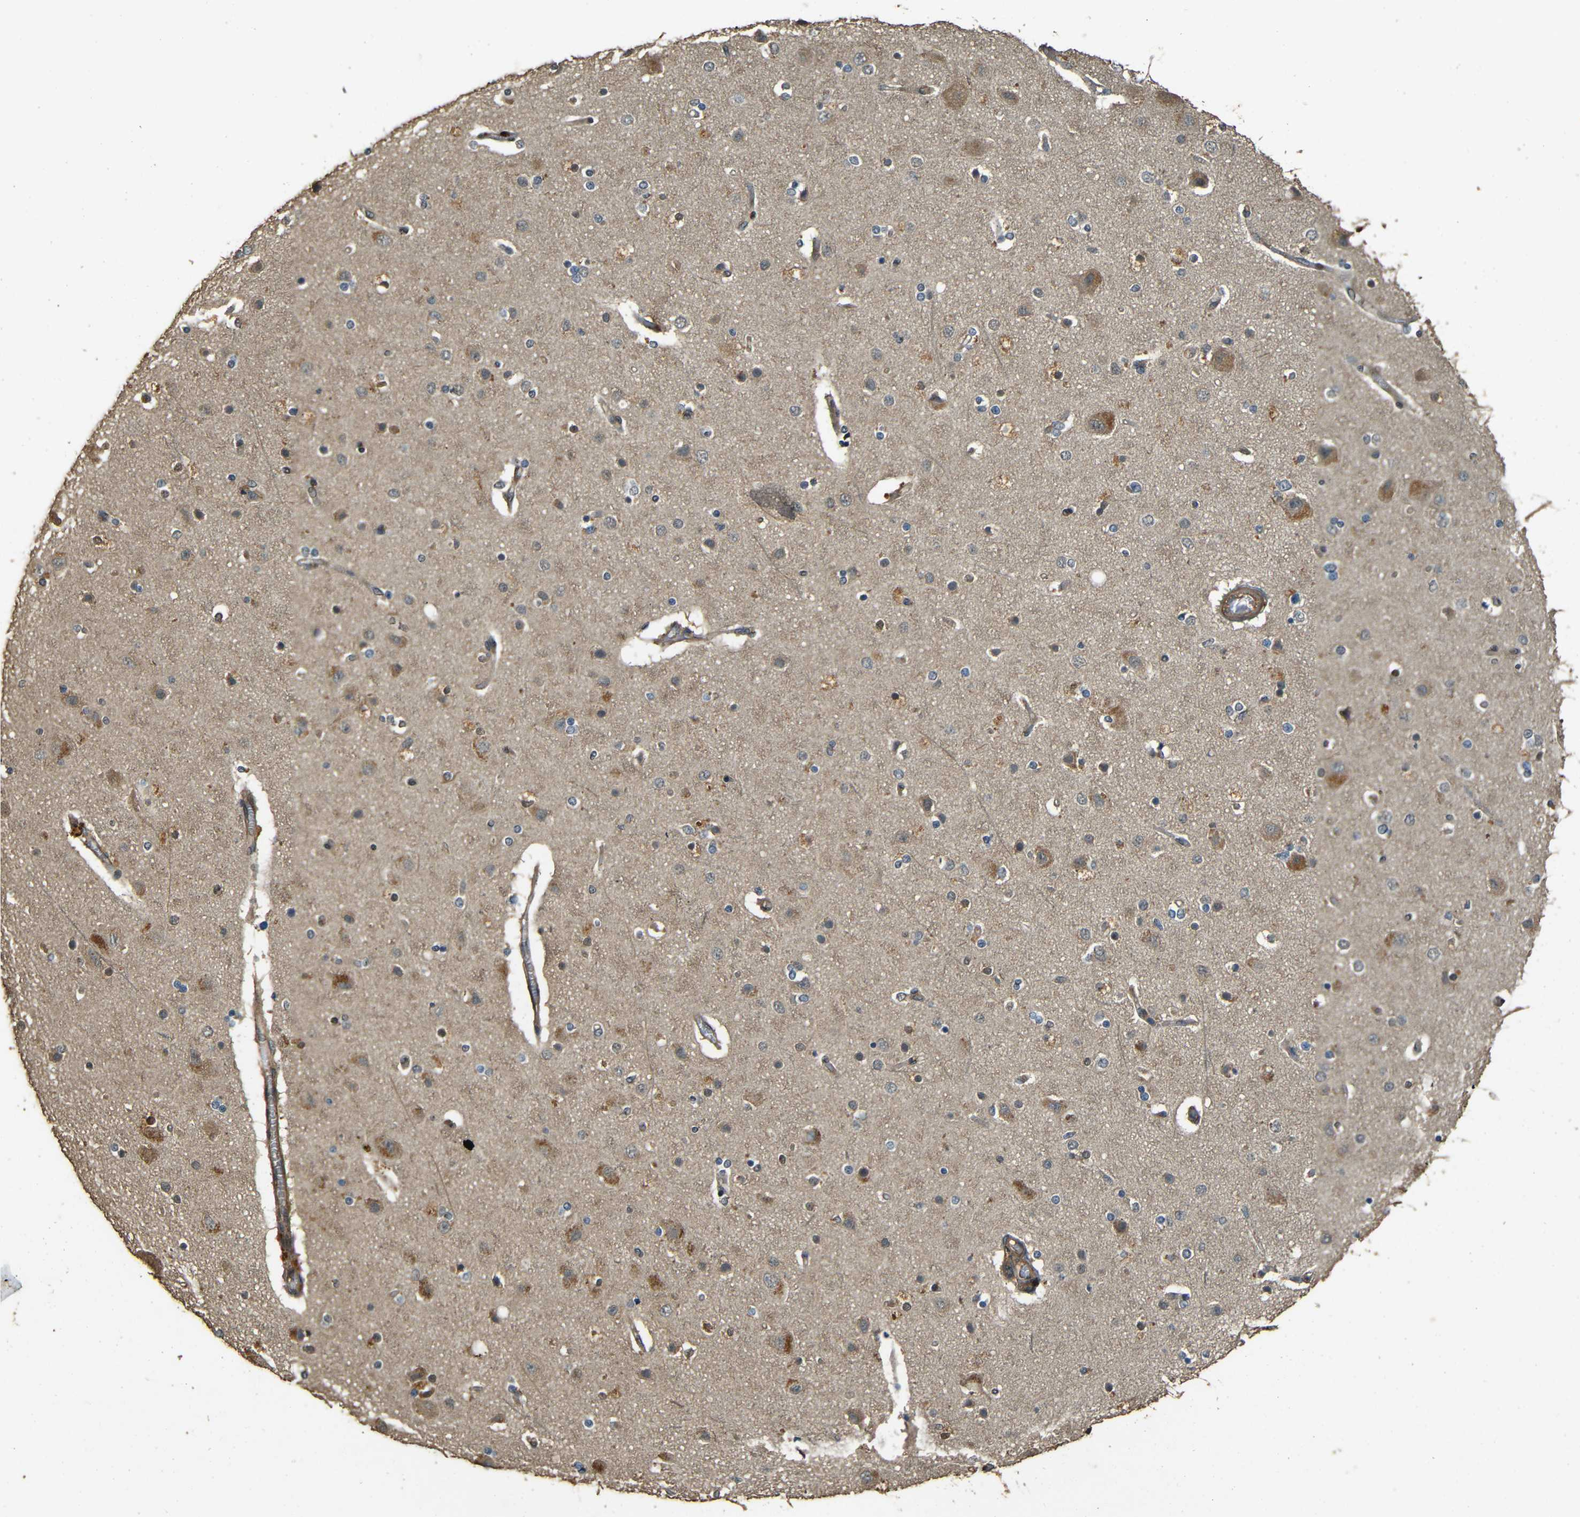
{"staining": {"intensity": "moderate", "quantity": ">75%", "location": "cytoplasmic/membranous"}, "tissue": "cerebral cortex", "cell_type": "Endothelial cells", "image_type": "normal", "snomed": [{"axis": "morphology", "description": "Normal tissue, NOS"}, {"axis": "topography", "description": "Cerebral cortex"}], "caption": "Benign cerebral cortex reveals moderate cytoplasmic/membranous expression in approximately >75% of endothelial cells, visualized by immunohistochemistry.", "gene": "PDE5A", "patient": {"sex": "female", "age": 54}}